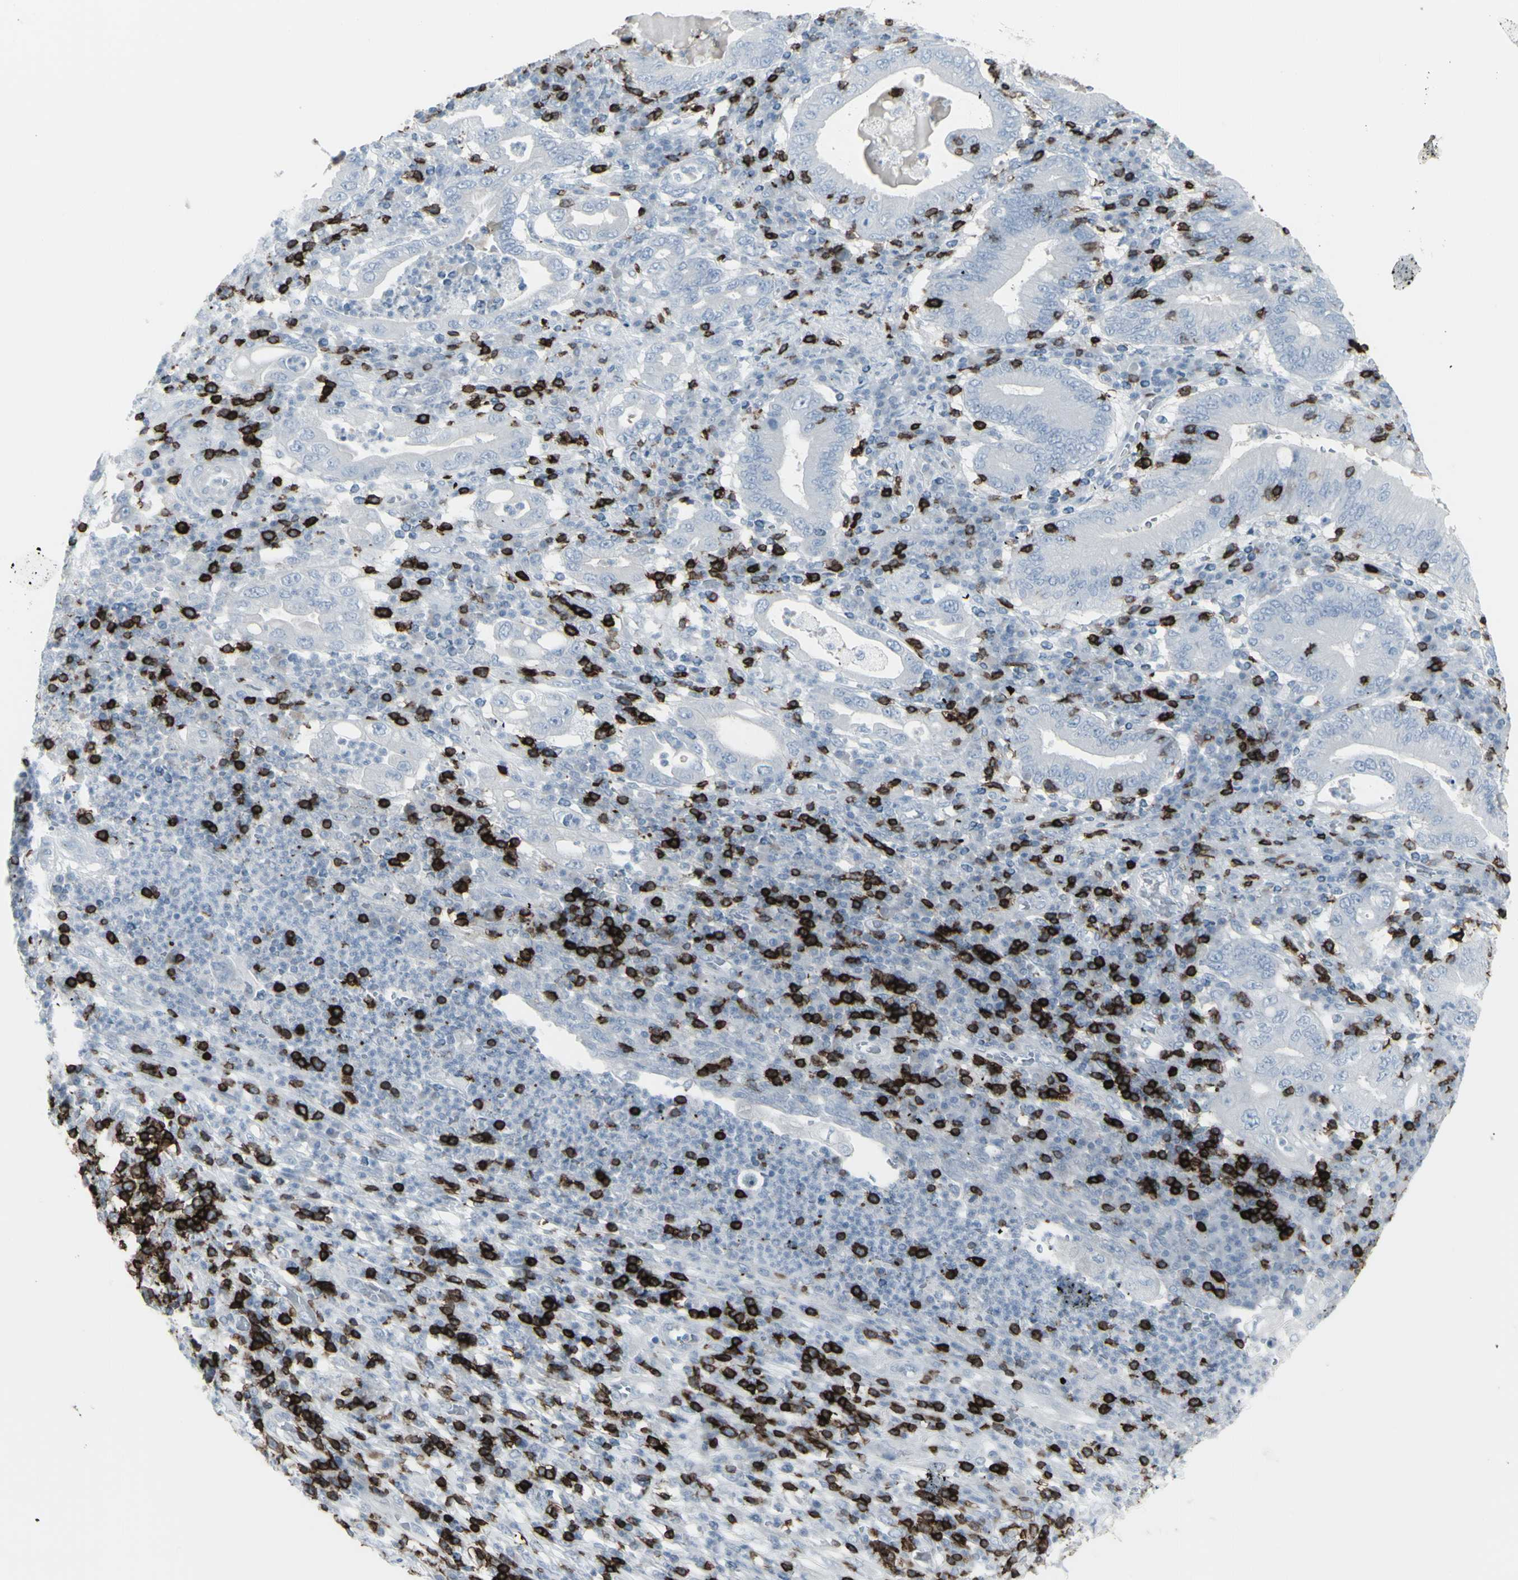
{"staining": {"intensity": "negative", "quantity": "none", "location": "none"}, "tissue": "stomach cancer", "cell_type": "Tumor cells", "image_type": "cancer", "snomed": [{"axis": "morphology", "description": "Normal tissue, NOS"}, {"axis": "morphology", "description": "Adenocarcinoma, NOS"}, {"axis": "topography", "description": "Esophagus"}, {"axis": "topography", "description": "Stomach, upper"}, {"axis": "topography", "description": "Peripheral nerve tissue"}], "caption": "DAB immunohistochemical staining of human stomach cancer (adenocarcinoma) reveals no significant positivity in tumor cells.", "gene": "CD247", "patient": {"sex": "male", "age": 62}}